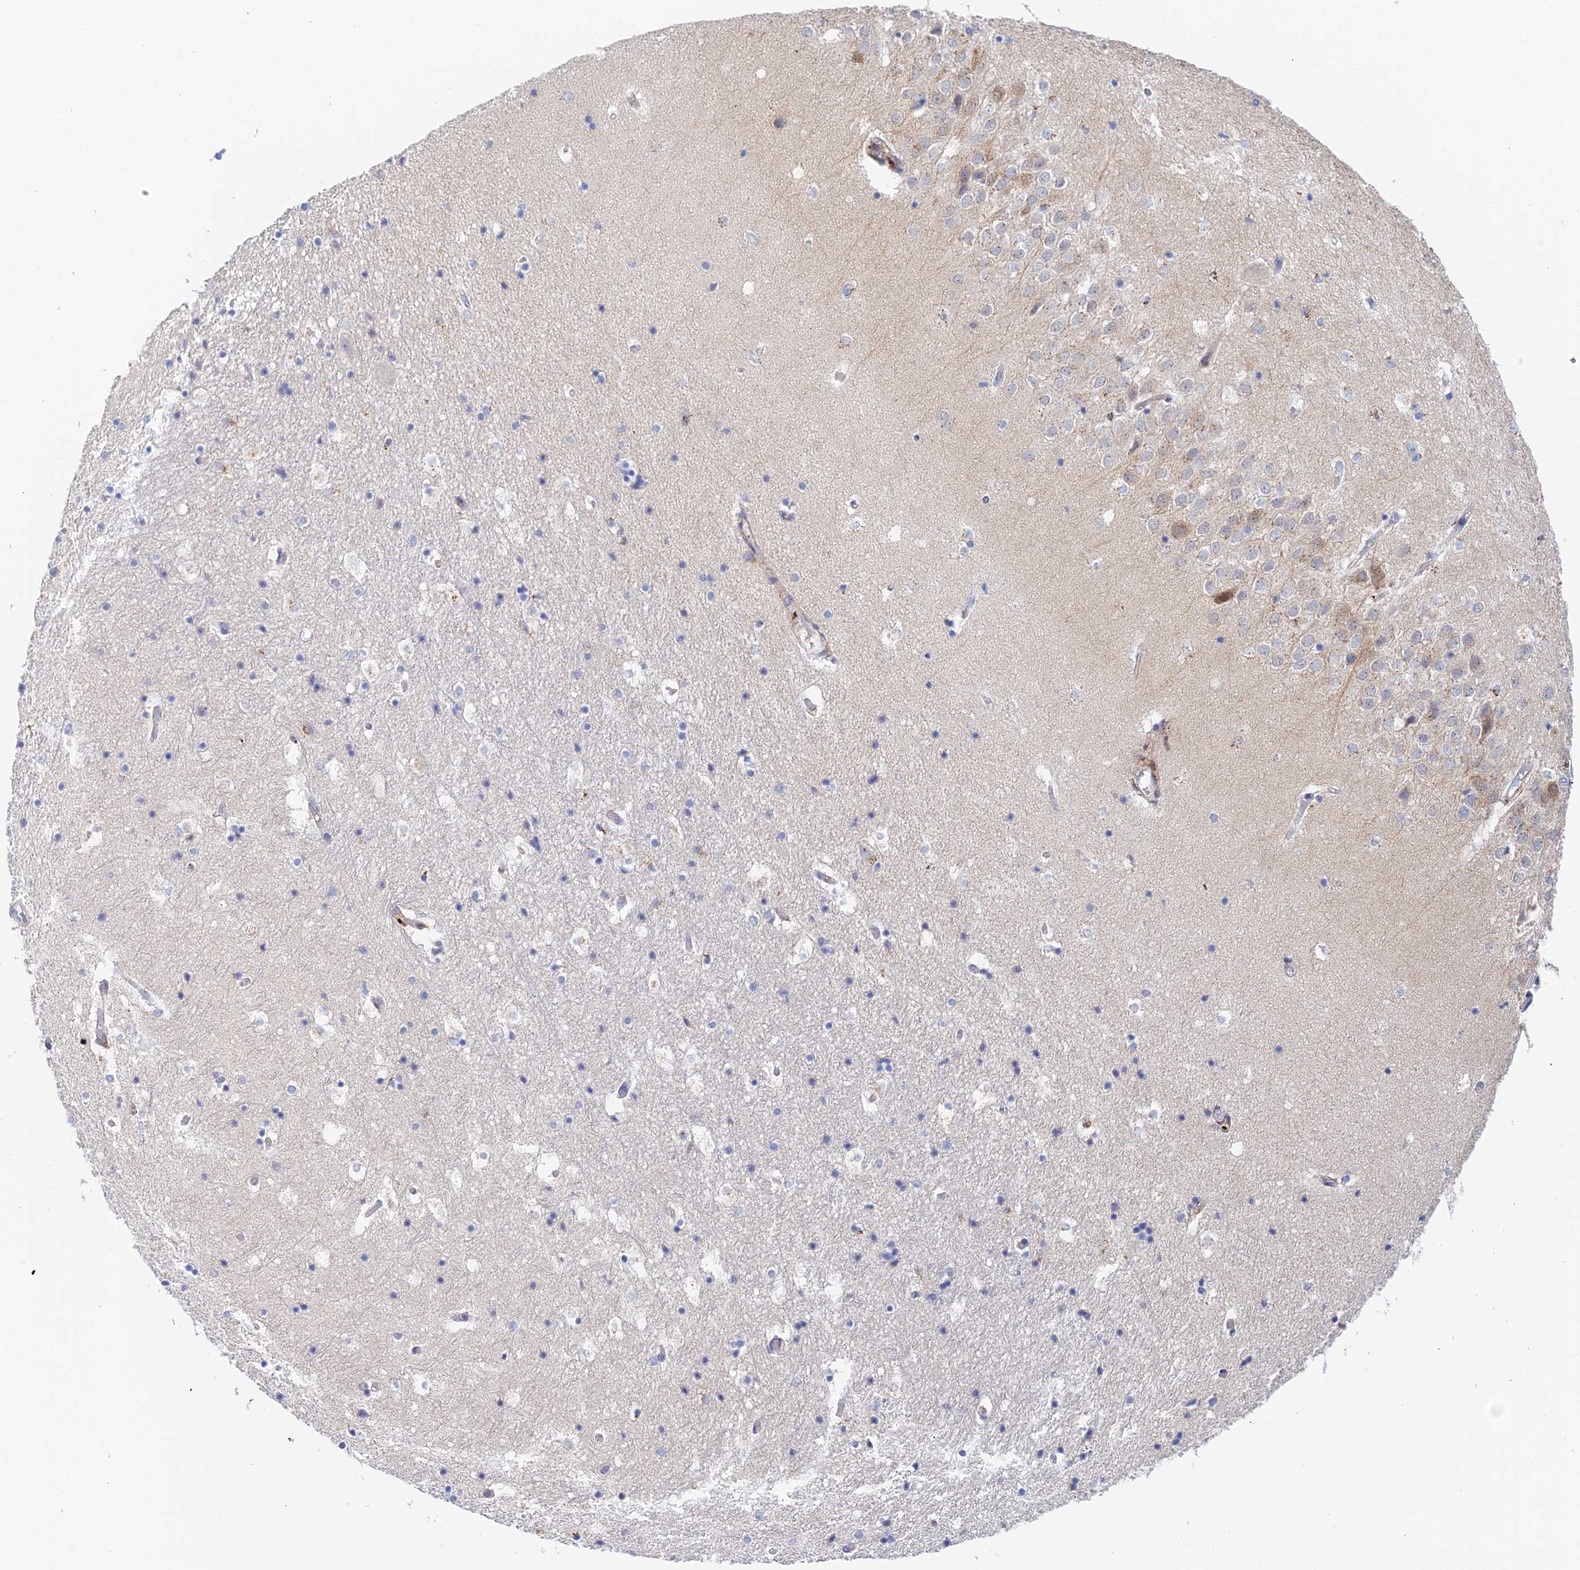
{"staining": {"intensity": "weak", "quantity": "<25%", "location": "cytoplasmic/membranous"}, "tissue": "hippocampus", "cell_type": "Glial cells", "image_type": "normal", "snomed": [{"axis": "morphology", "description": "Normal tissue, NOS"}, {"axis": "topography", "description": "Hippocampus"}], "caption": "Immunohistochemistry image of normal hippocampus: hippocampus stained with DAB exhibits no significant protein expression in glial cells. The staining is performed using DAB (3,3'-diaminobenzidine) brown chromogen with nuclei counter-stained in using hematoxylin.", "gene": "SLC24A3", "patient": {"sex": "female", "age": 52}}